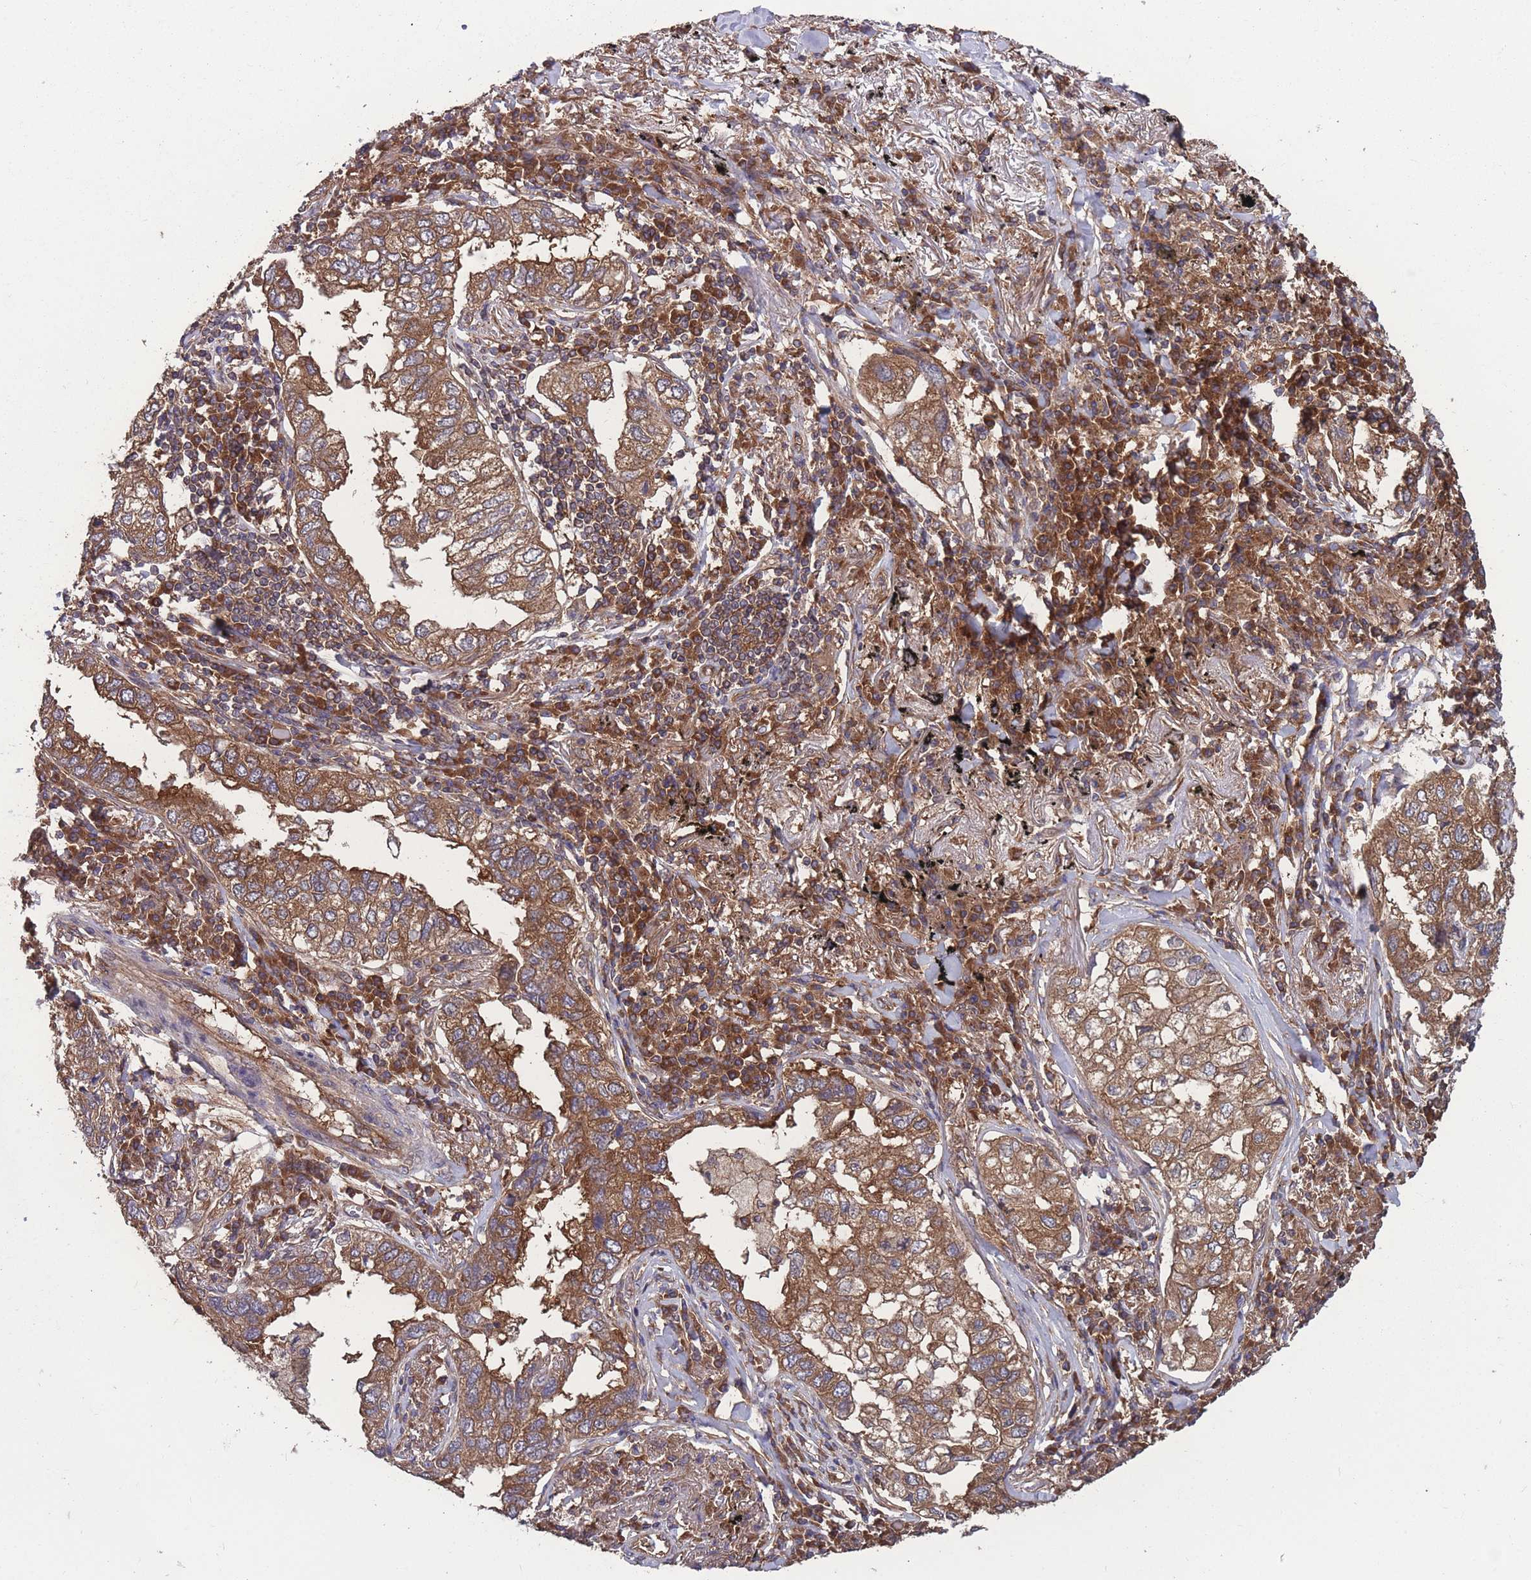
{"staining": {"intensity": "strong", "quantity": ">75%", "location": "cytoplasmic/membranous"}, "tissue": "lung cancer", "cell_type": "Tumor cells", "image_type": "cancer", "snomed": [{"axis": "morphology", "description": "Adenocarcinoma, NOS"}, {"axis": "topography", "description": "Lung"}], "caption": "High-power microscopy captured an immunohistochemistry micrograph of lung cancer, revealing strong cytoplasmic/membranous staining in approximately >75% of tumor cells.", "gene": "ZPR1", "patient": {"sex": "male", "age": 65}}